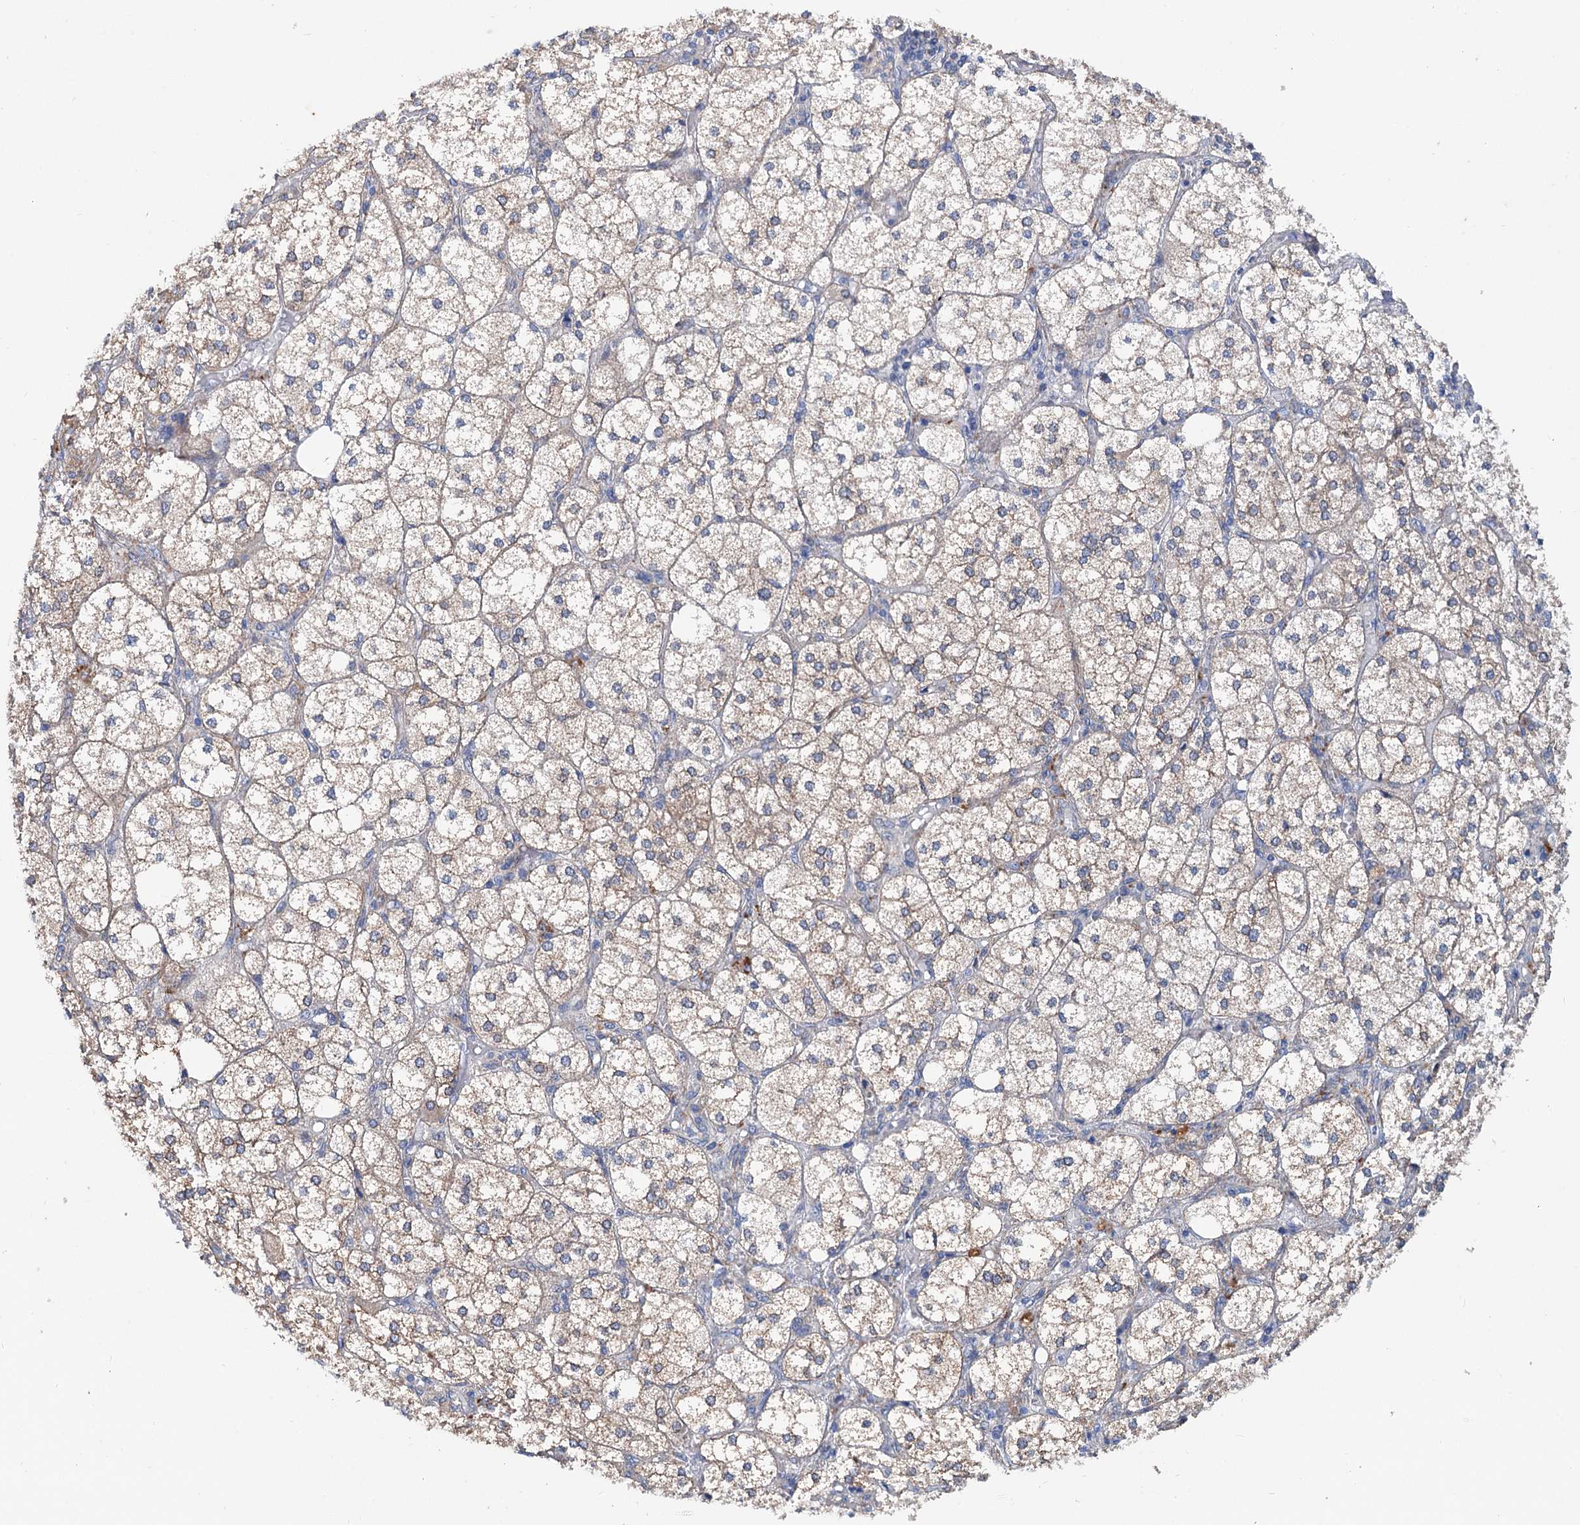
{"staining": {"intensity": "moderate", "quantity": "25%-75%", "location": "cytoplasmic/membranous"}, "tissue": "adrenal gland", "cell_type": "Glandular cells", "image_type": "normal", "snomed": [{"axis": "morphology", "description": "Normal tissue, NOS"}, {"axis": "topography", "description": "Adrenal gland"}], "caption": "Moderate cytoplasmic/membranous expression for a protein is seen in approximately 25%-75% of glandular cells of benign adrenal gland using immunohistochemistry (IHC).", "gene": "TRIM55", "patient": {"sex": "female", "age": 61}}